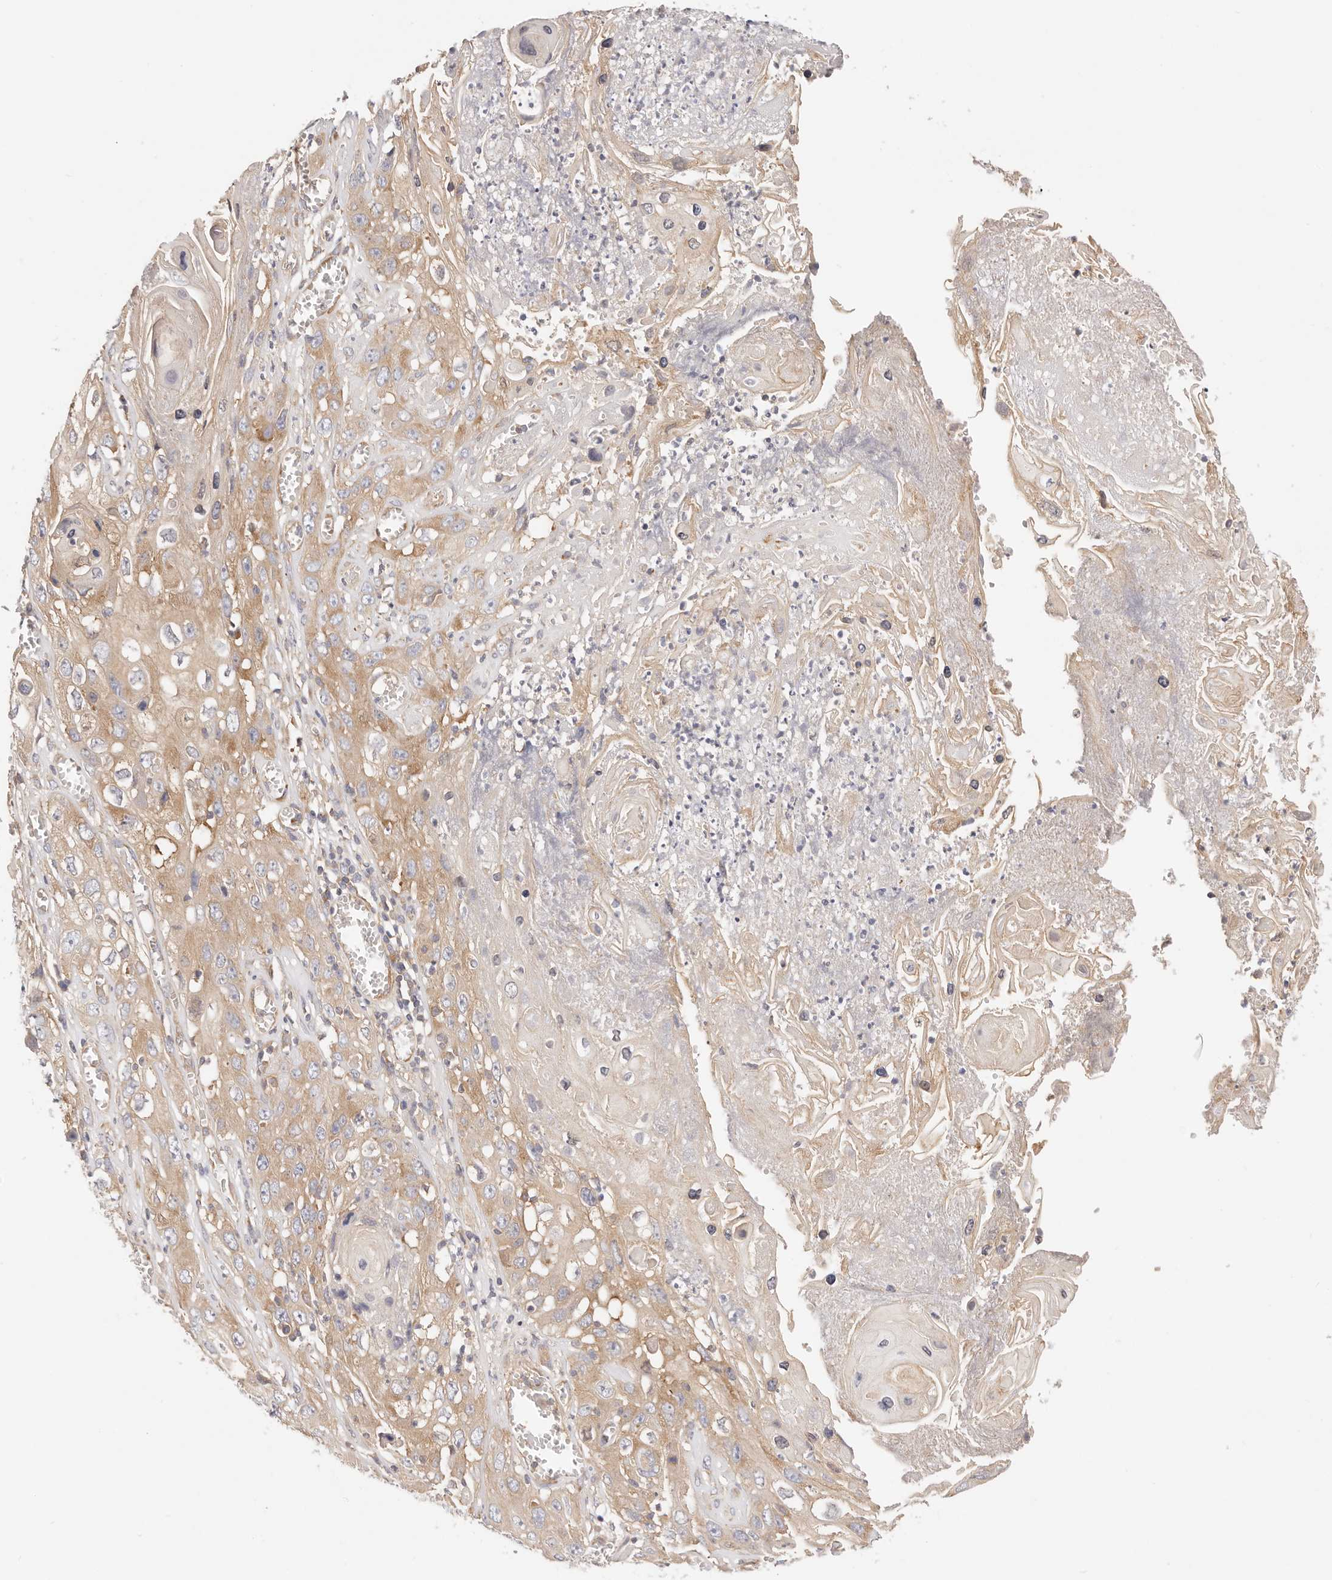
{"staining": {"intensity": "moderate", "quantity": "25%-75%", "location": "cytoplasmic/membranous"}, "tissue": "skin cancer", "cell_type": "Tumor cells", "image_type": "cancer", "snomed": [{"axis": "morphology", "description": "Squamous cell carcinoma, NOS"}, {"axis": "topography", "description": "Skin"}], "caption": "This is an image of immunohistochemistry staining of squamous cell carcinoma (skin), which shows moderate staining in the cytoplasmic/membranous of tumor cells.", "gene": "KCMF1", "patient": {"sex": "male", "age": 55}}